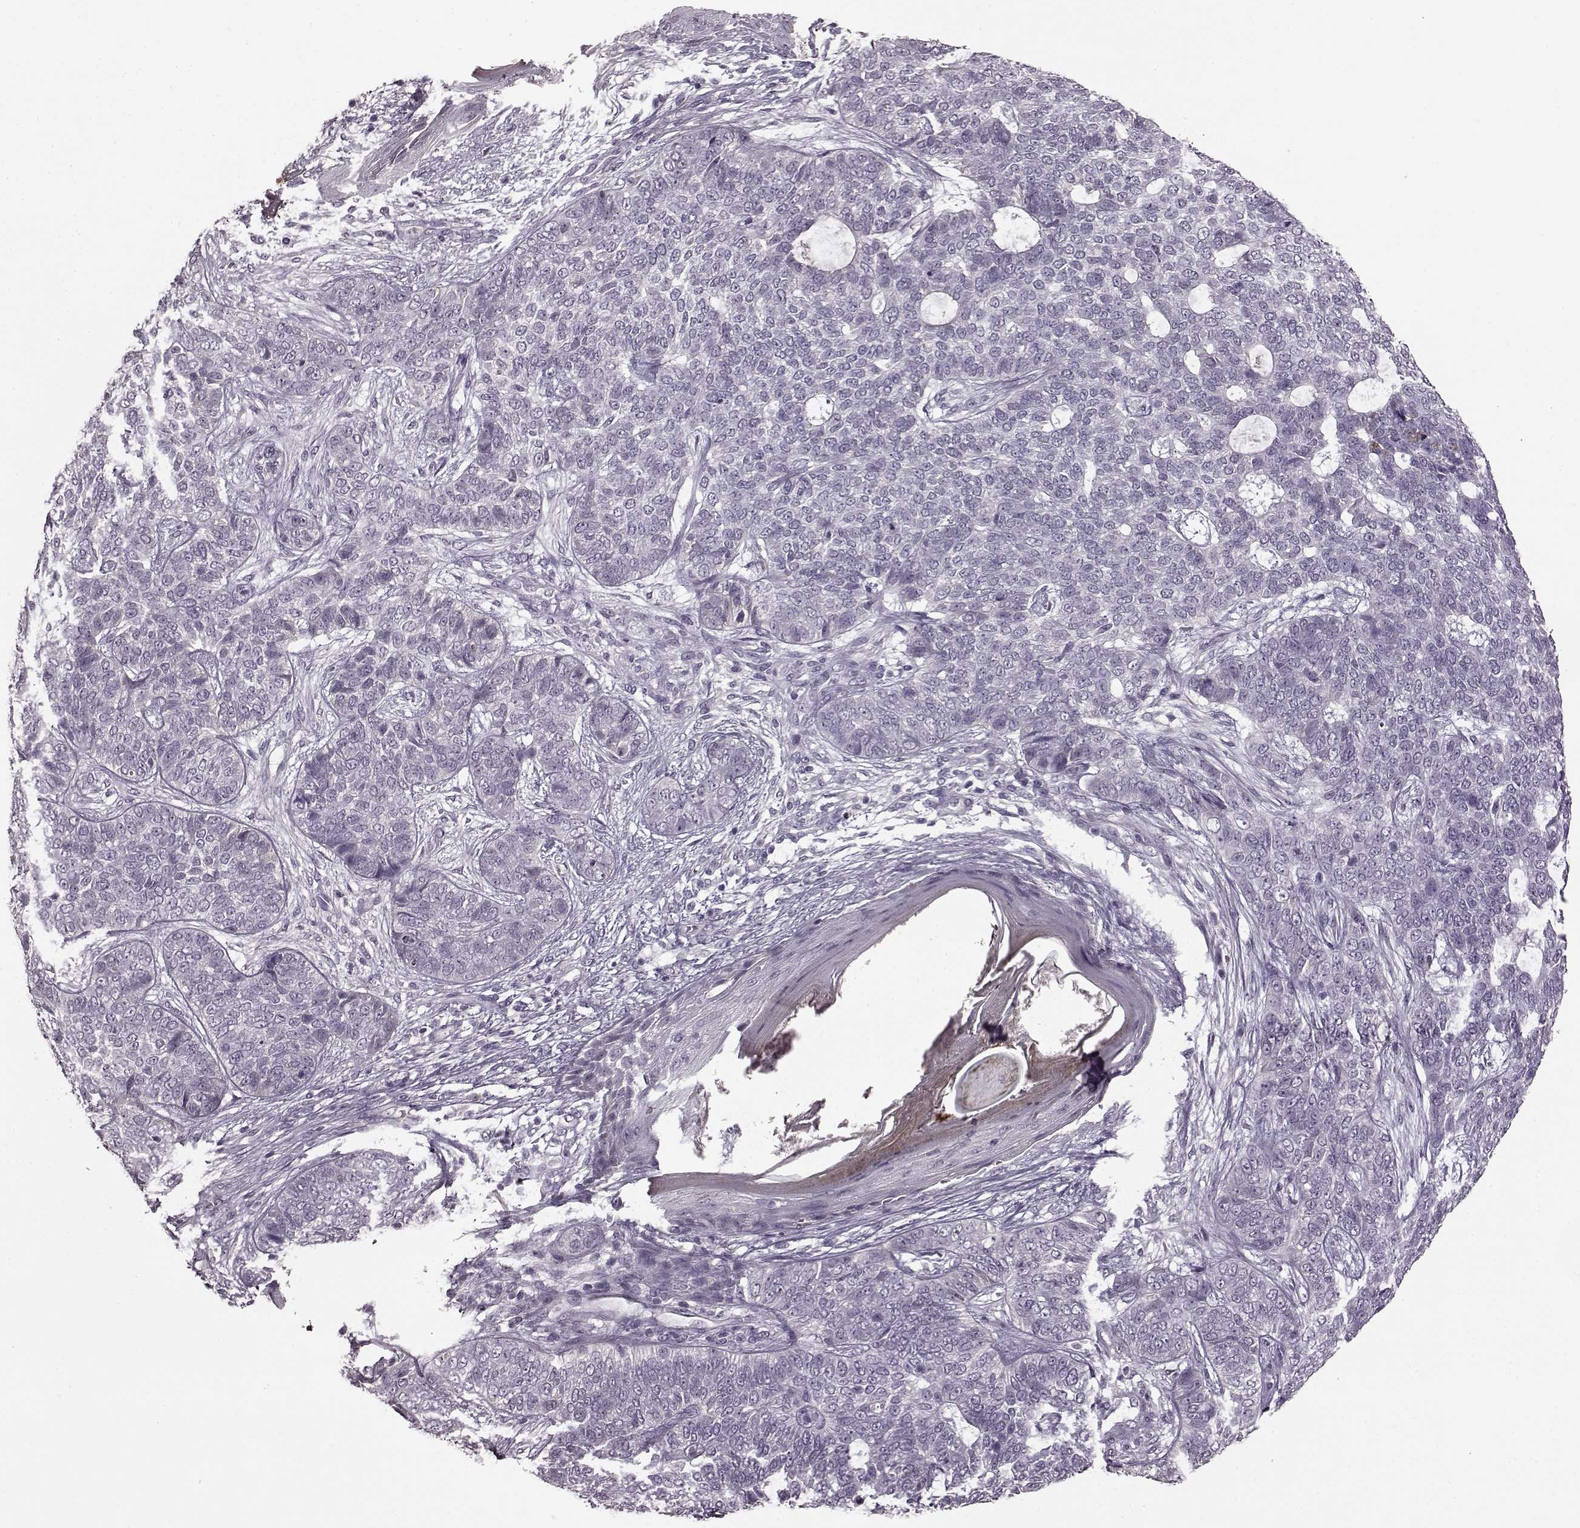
{"staining": {"intensity": "negative", "quantity": "none", "location": "none"}, "tissue": "skin cancer", "cell_type": "Tumor cells", "image_type": "cancer", "snomed": [{"axis": "morphology", "description": "Basal cell carcinoma"}, {"axis": "topography", "description": "Skin"}], "caption": "Protein analysis of skin basal cell carcinoma displays no significant staining in tumor cells.", "gene": "CNGA3", "patient": {"sex": "female", "age": 69}}